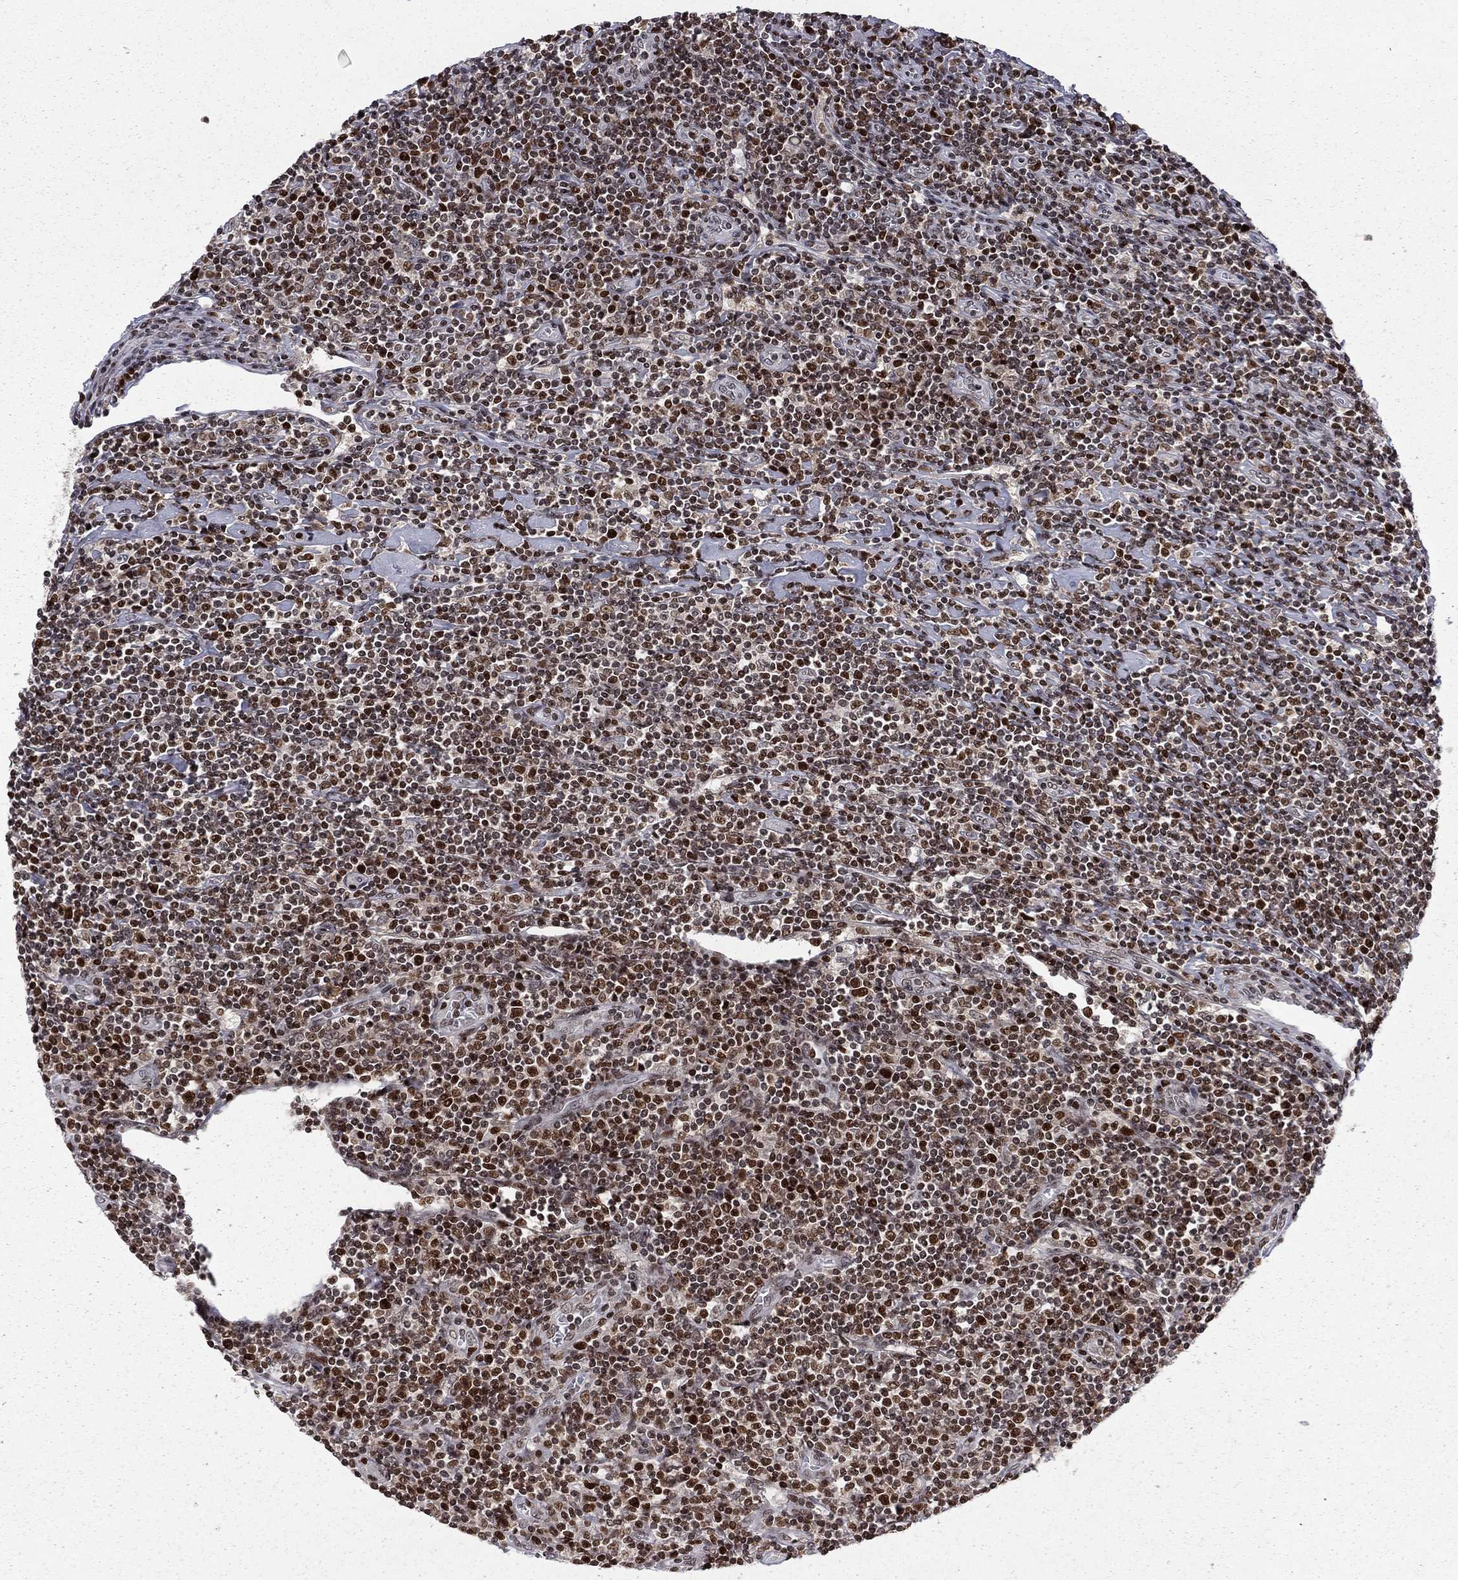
{"staining": {"intensity": "strong", "quantity": ">75%", "location": "nuclear"}, "tissue": "lymphoma", "cell_type": "Tumor cells", "image_type": "cancer", "snomed": [{"axis": "morphology", "description": "Hodgkin's disease, NOS"}, {"axis": "topography", "description": "Lymph node"}], "caption": "IHC image of neoplastic tissue: human Hodgkin's disease stained using IHC demonstrates high levels of strong protein expression localized specifically in the nuclear of tumor cells, appearing as a nuclear brown color.", "gene": "RNASEH2C", "patient": {"sex": "male", "age": 40}}